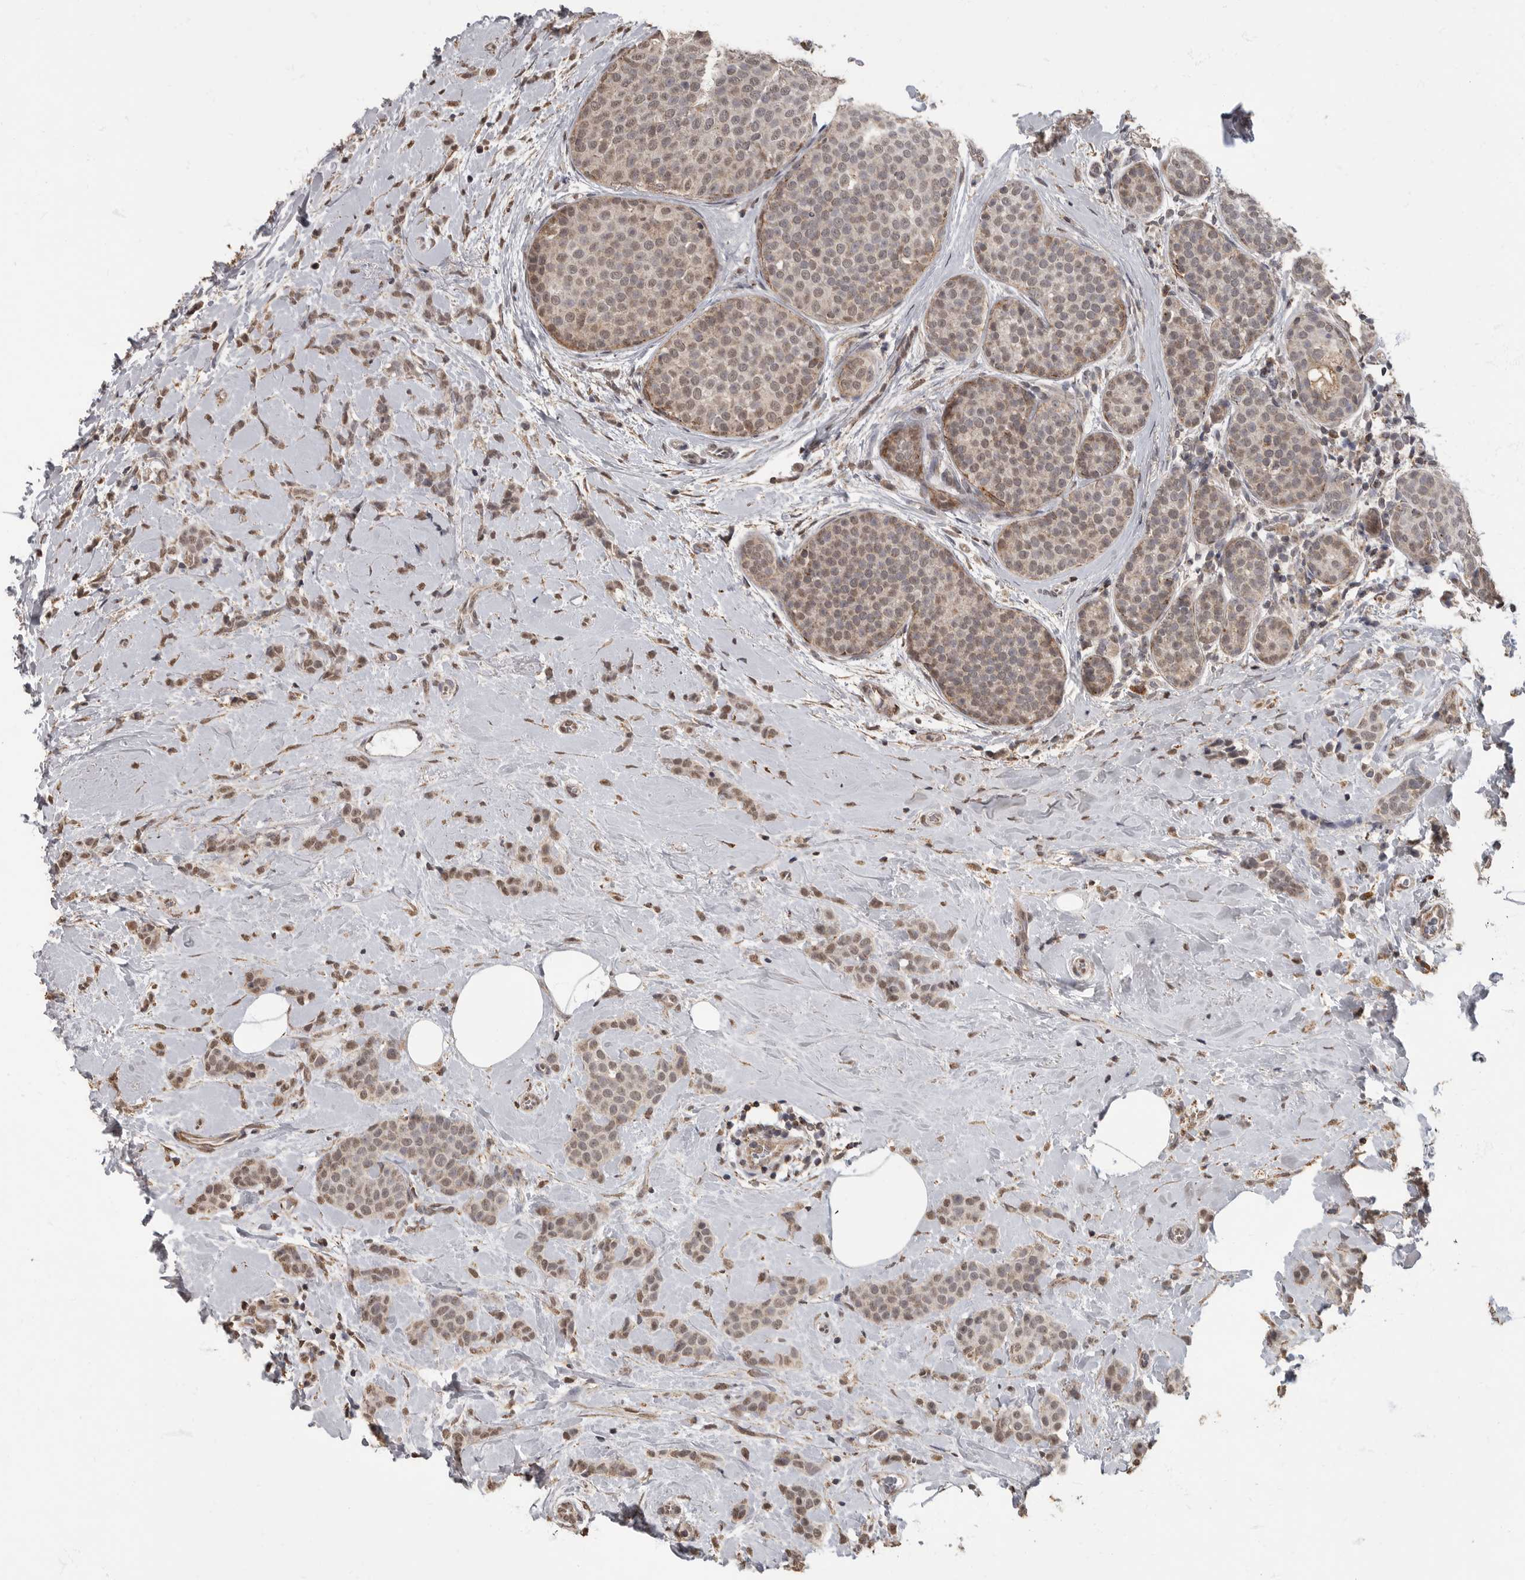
{"staining": {"intensity": "weak", "quantity": ">75%", "location": "cytoplasmic/membranous,nuclear"}, "tissue": "breast cancer", "cell_type": "Tumor cells", "image_type": "cancer", "snomed": [{"axis": "morphology", "description": "Lobular carcinoma, in situ"}, {"axis": "morphology", "description": "Lobular carcinoma"}, {"axis": "topography", "description": "Breast"}], "caption": "DAB immunohistochemical staining of human lobular carcinoma in situ (breast) displays weak cytoplasmic/membranous and nuclear protein expression in about >75% of tumor cells. (DAB = brown stain, brightfield microscopy at high magnification).", "gene": "MAFG", "patient": {"sex": "female", "age": 41}}